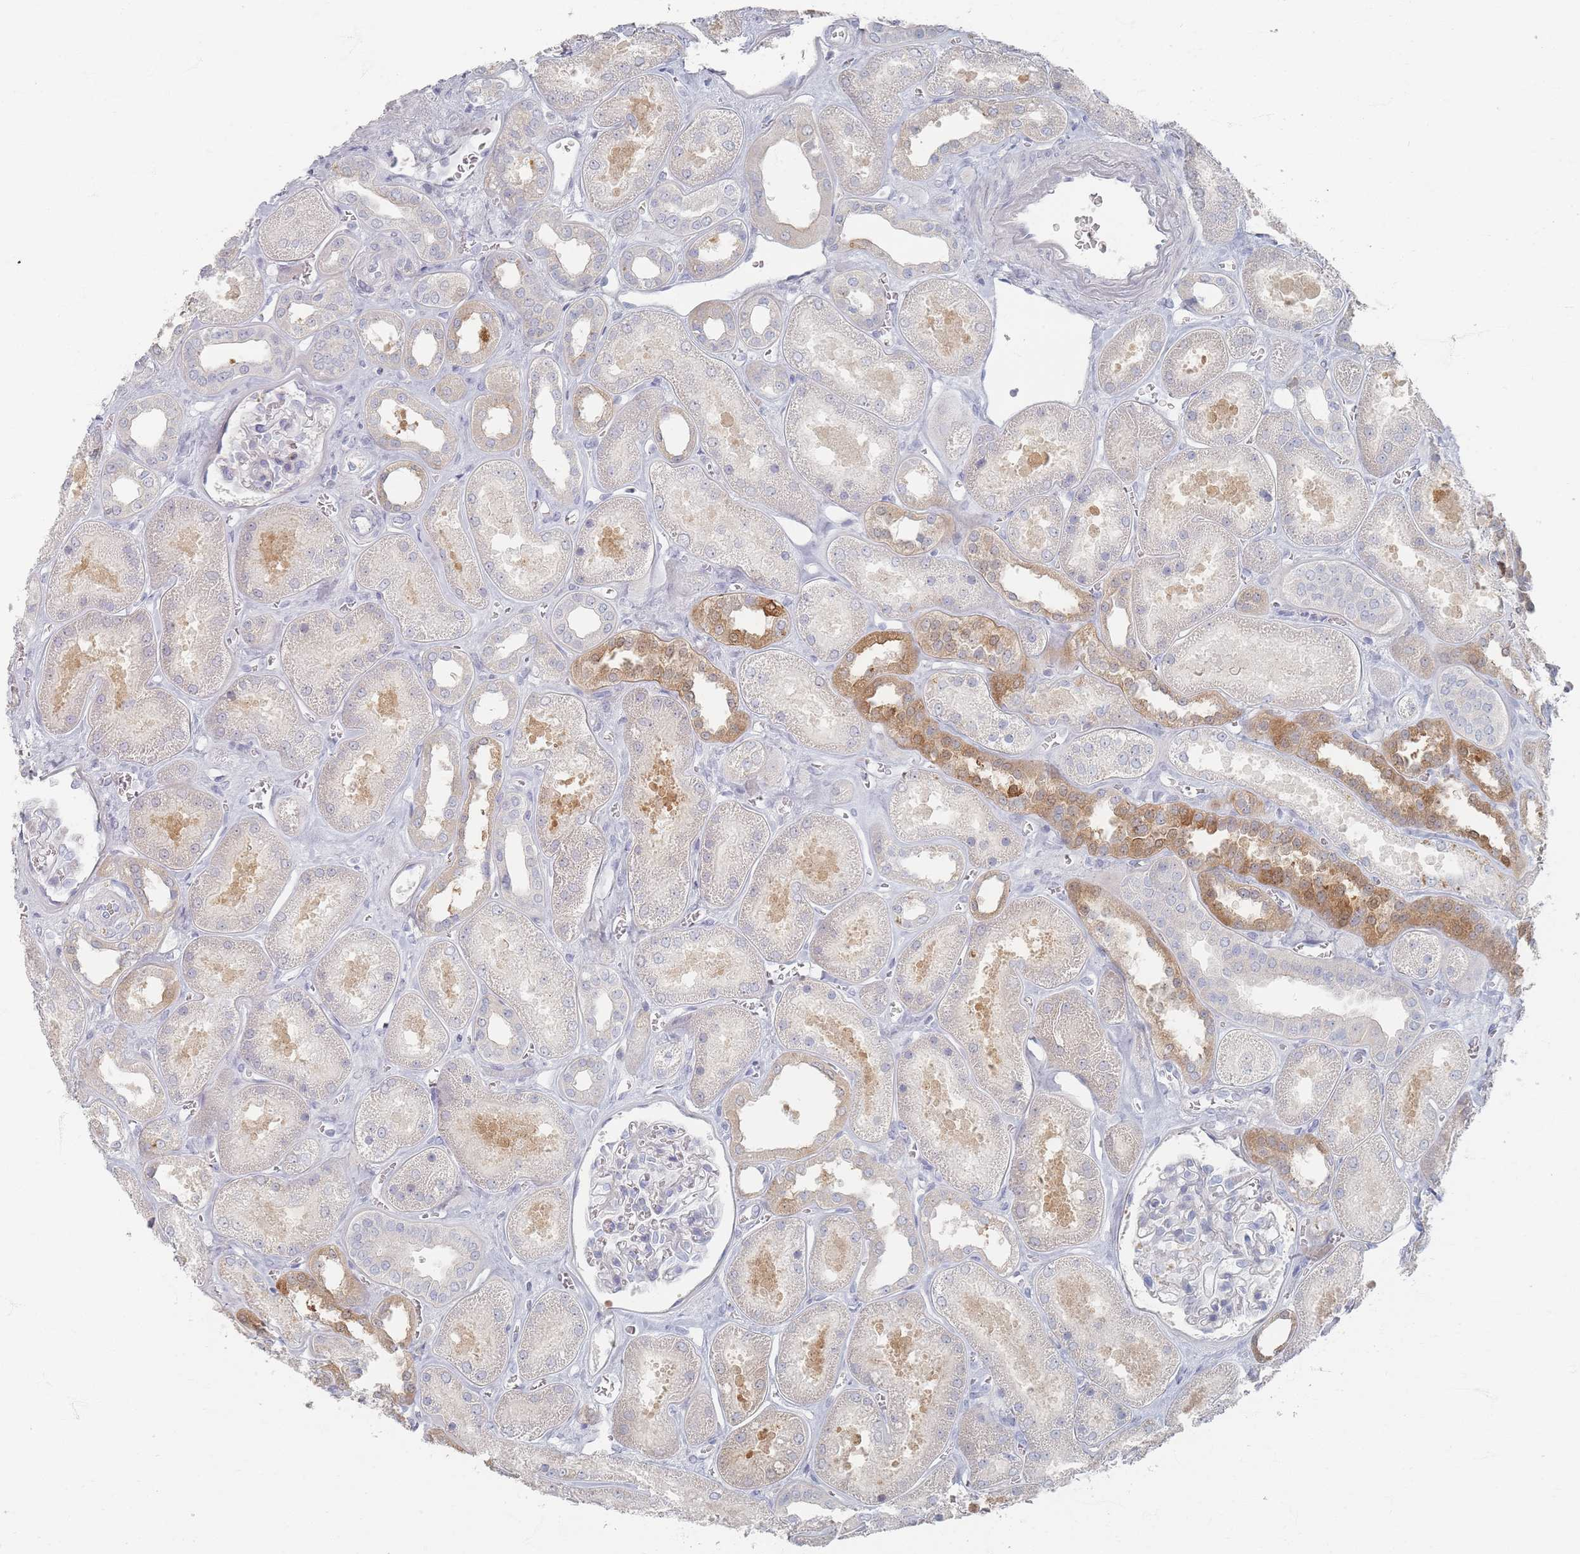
{"staining": {"intensity": "negative", "quantity": "none", "location": "none"}, "tissue": "kidney", "cell_type": "Cells in glomeruli", "image_type": "normal", "snomed": [{"axis": "morphology", "description": "Normal tissue, NOS"}, {"axis": "morphology", "description": "Adenocarcinoma, NOS"}, {"axis": "topography", "description": "Kidney"}], "caption": "Kidney was stained to show a protein in brown. There is no significant expression in cells in glomeruli. (Brightfield microscopy of DAB (3,3'-diaminobenzidine) immunohistochemistry (IHC) at high magnification).", "gene": "ENSG00000251357", "patient": {"sex": "female", "age": 68}}